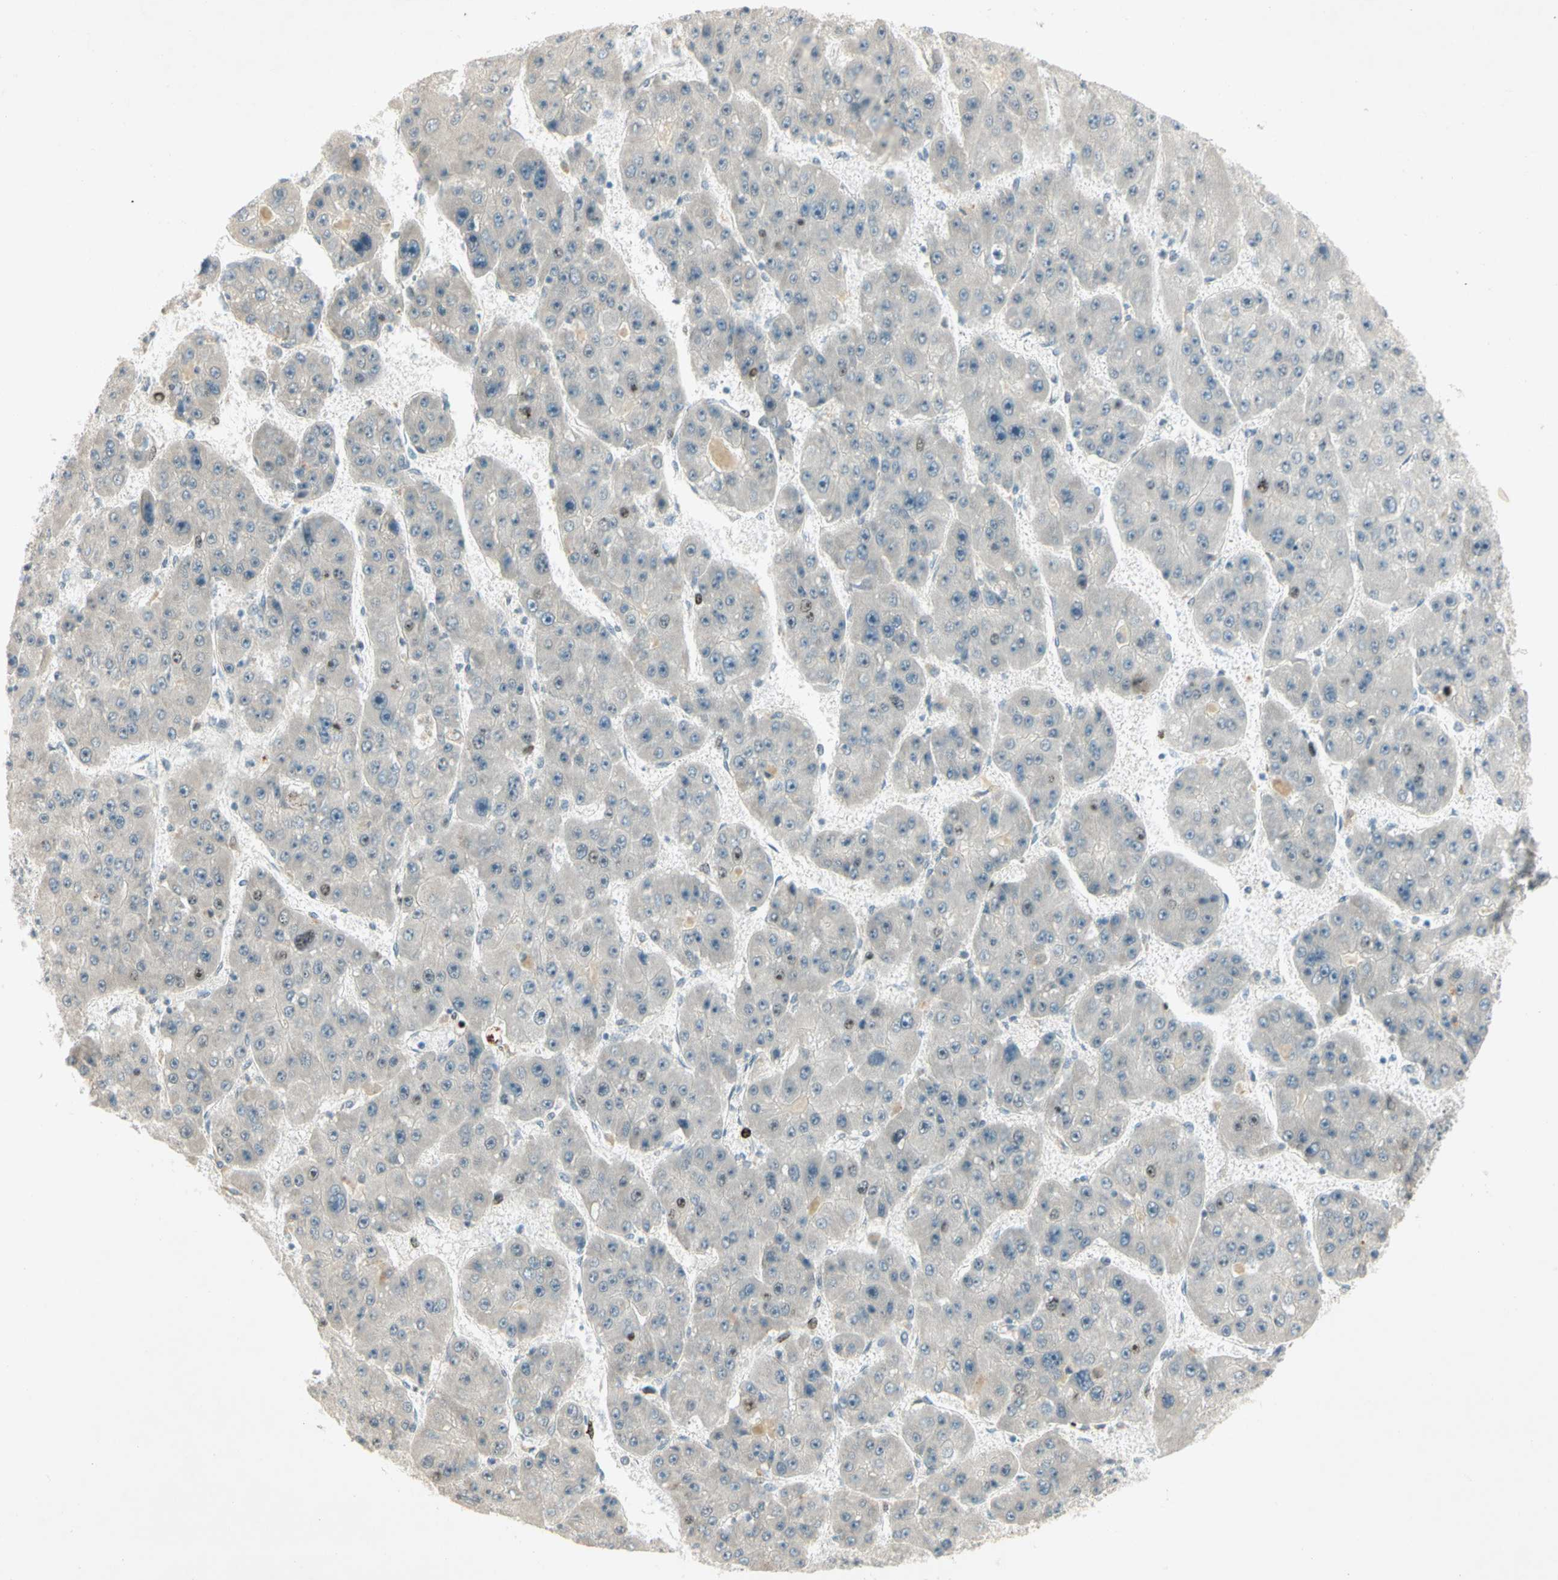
{"staining": {"intensity": "negative", "quantity": "none", "location": "none"}, "tissue": "liver cancer", "cell_type": "Tumor cells", "image_type": "cancer", "snomed": [{"axis": "morphology", "description": "Carcinoma, Hepatocellular, NOS"}, {"axis": "topography", "description": "Liver"}], "caption": "Immunohistochemistry histopathology image of neoplastic tissue: human liver hepatocellular carcinoma stained with DAB displays no significant protein positivity in tumor cells. (DAB immunohistochemistry (IHC), high magnification).", "gene": "PITX1", "patient": {"sex": "female", "age": 61}}